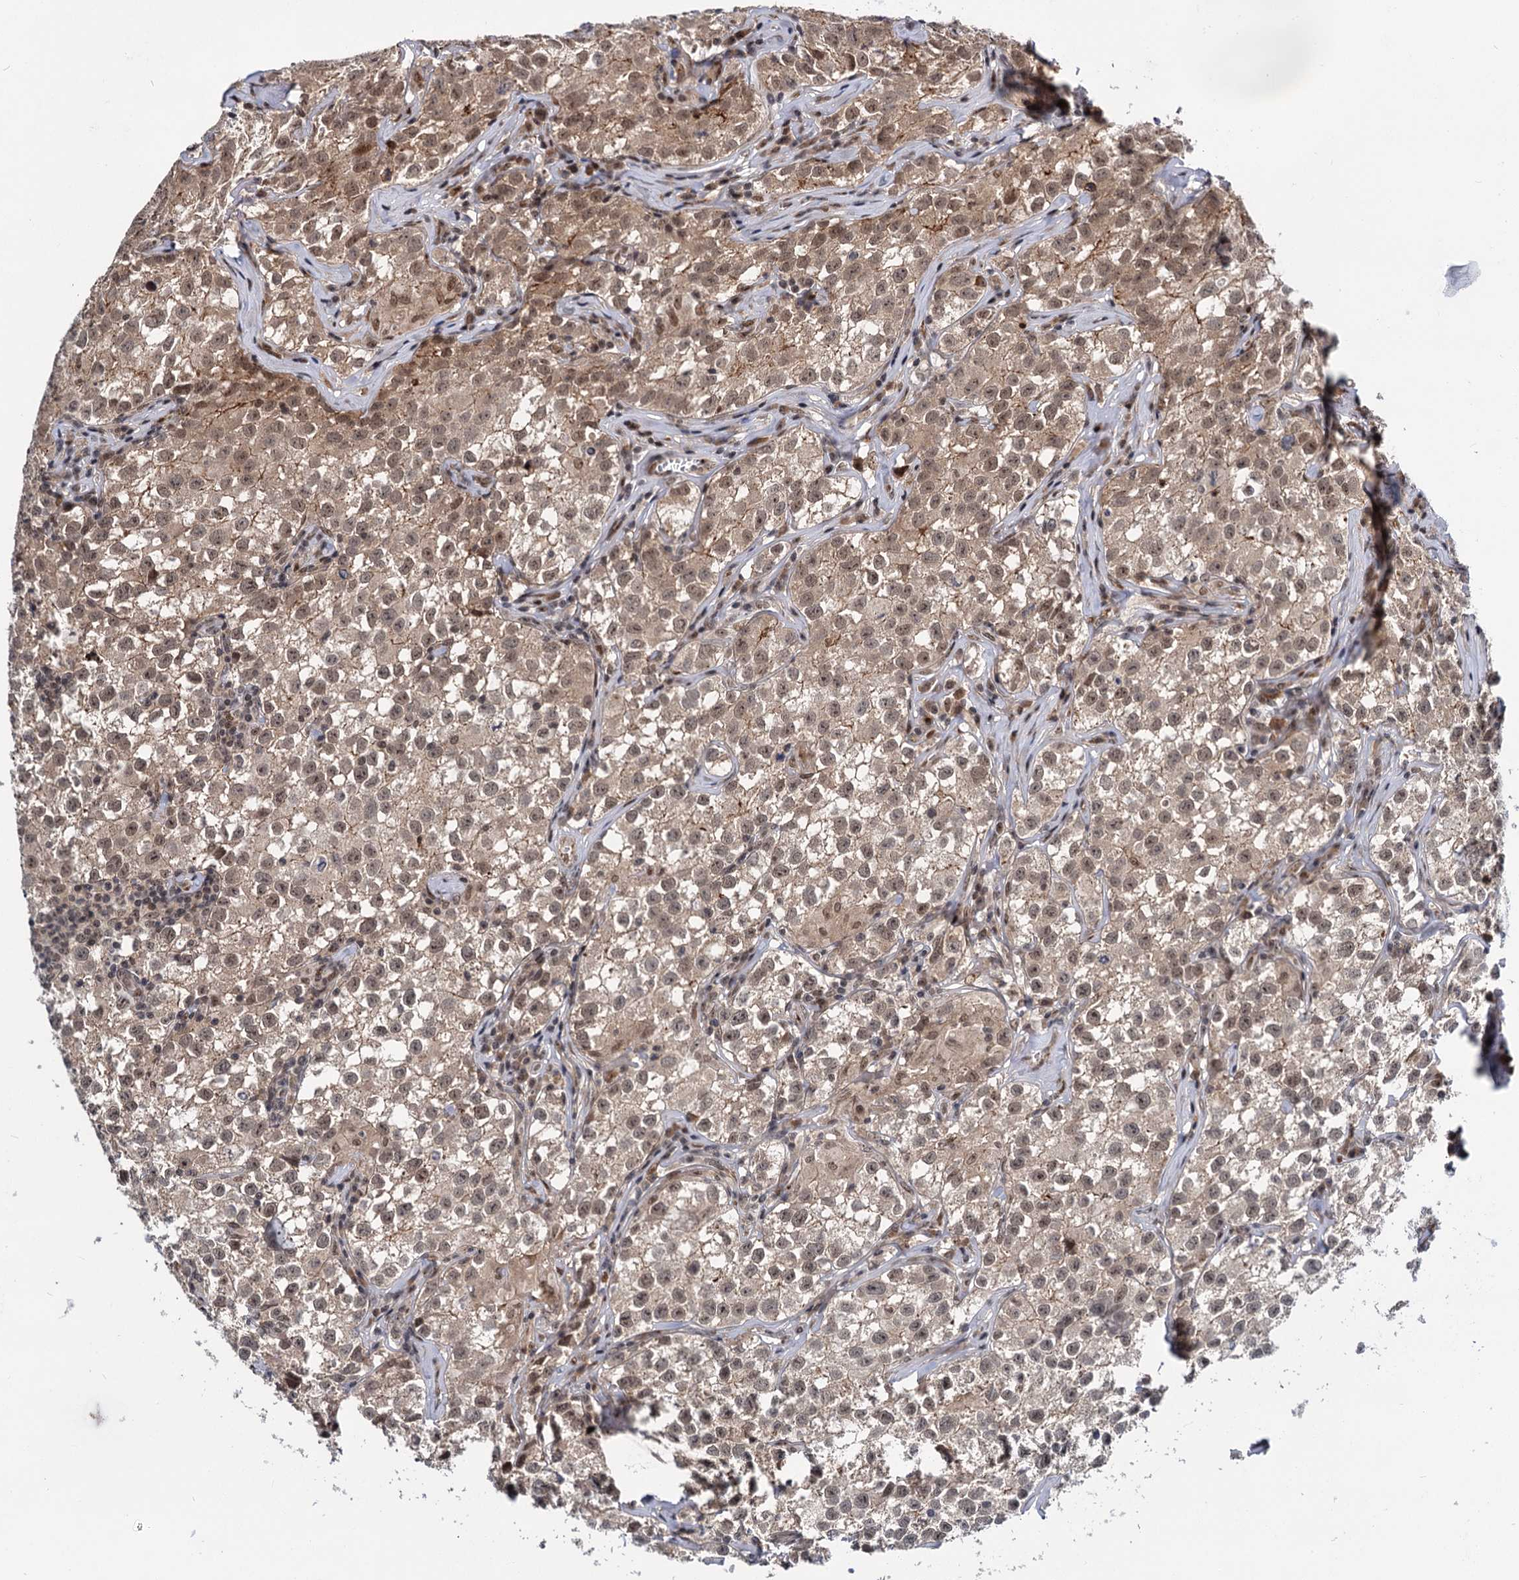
{"staining": {"intensity": "weak", "quantity": ">75%", "location": "cytoplasmic/membranous,nuclear"}, "tissue": "testis cancer", "cell_type": "Tumor cells", "image_type": "cancer", "snomed": [{"axis": "morphology", "description": "Seminoma, NOS"}, {"axis": "morphology", "description": "Carcinoma, Embryonal, NOS"}, {"axis": "topography", "description": "Testis"}], "caption": "There is low levels of weak cytoplasmic/membranous and nuclear positivity in tumor cells of testis seminoma, as demonstrated by immunohistochemical staining (brown color).", "gene": "MBD6", "patient": {"sex": "male", "age": 43}}